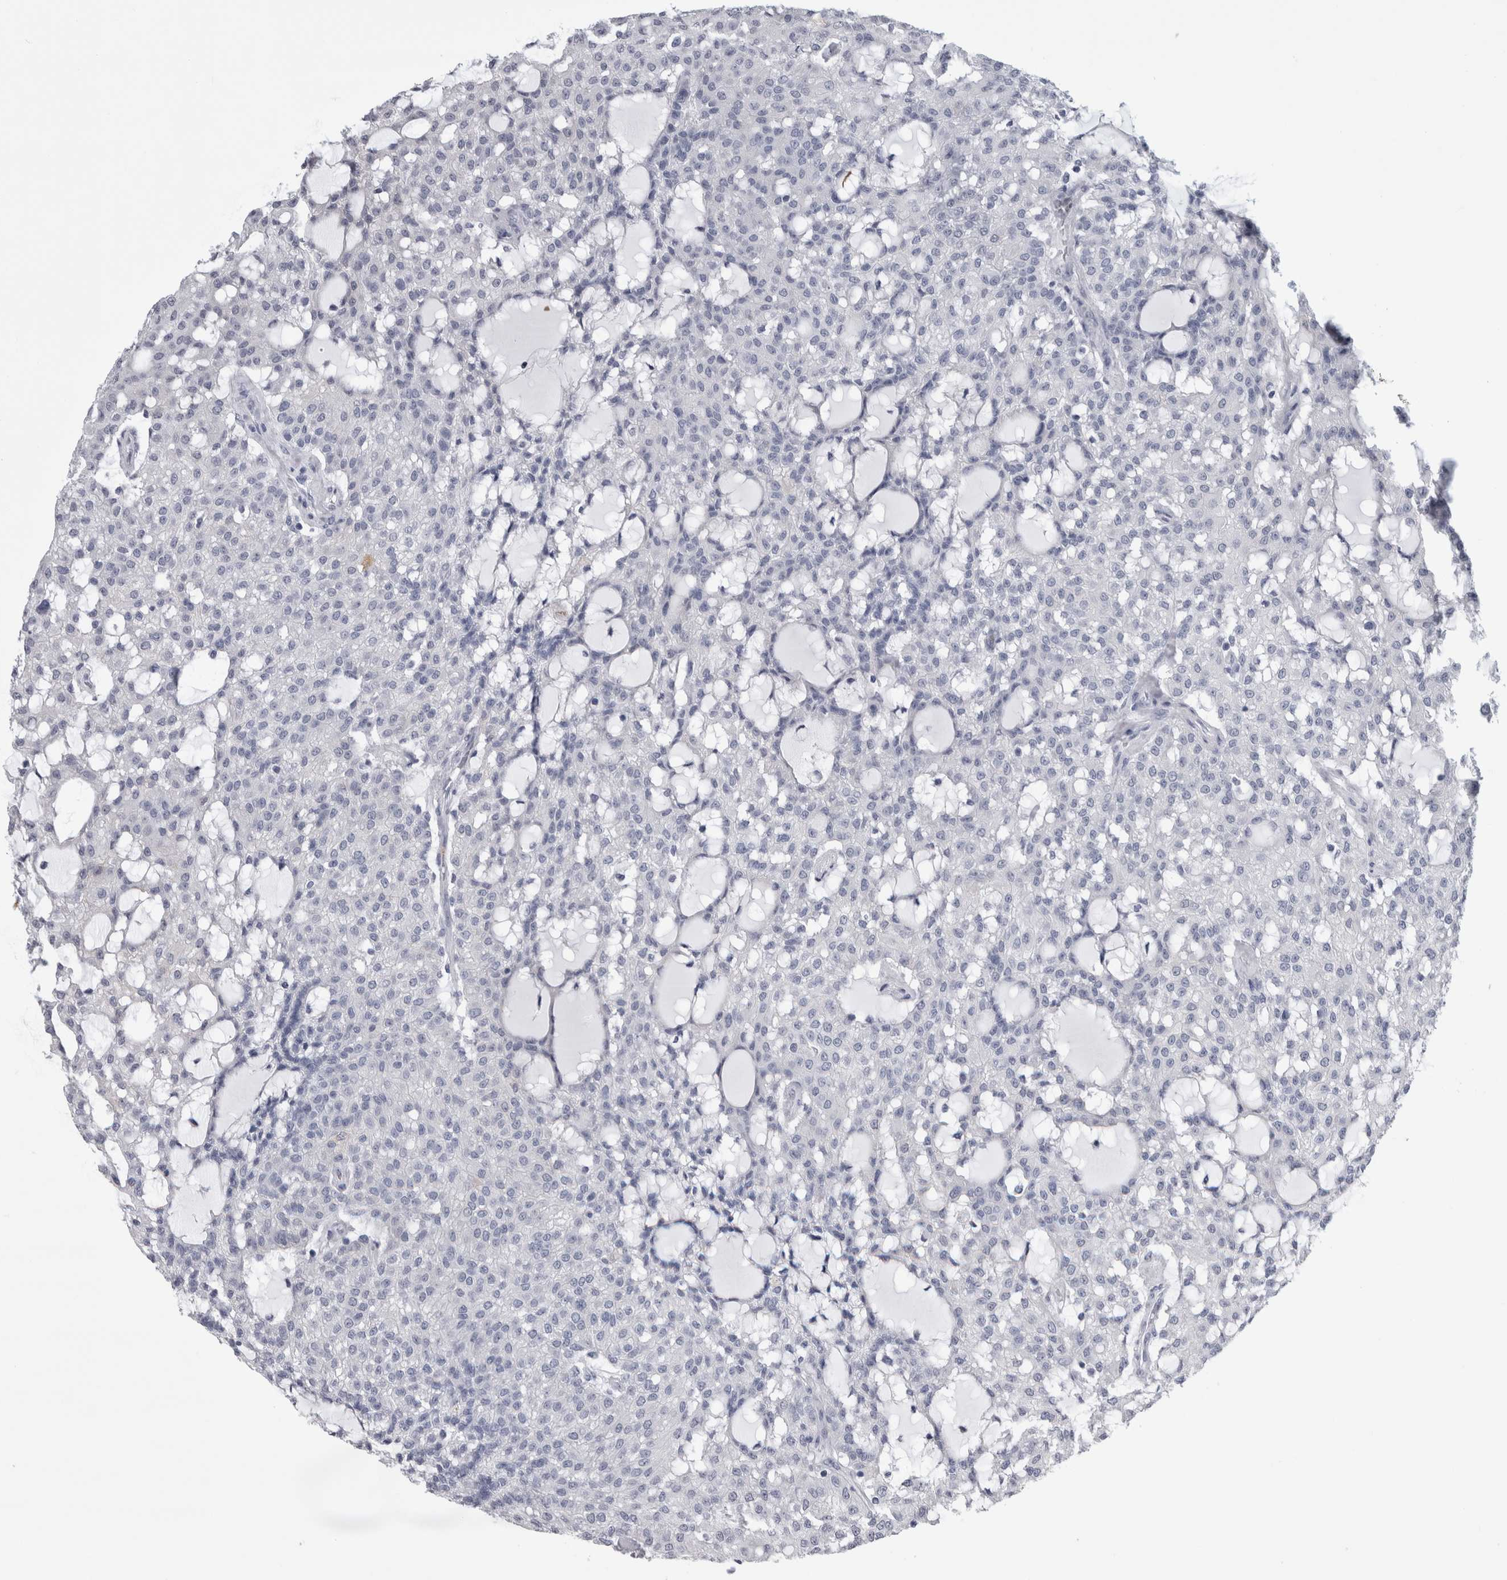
{"staining": {"intensity": "negative", "quantity": "none", "location": "none"}, "tissue": "renal cancer", "cell_type": "Tumor cells", "image_type": "cancer", "snomed": [{"axis": "morphology", "description": "Adenocarcinoma, NOS"}, {"axis": "topography", "description": "Kidney"}], "caption": "Renal cancer (adenocarcinoma) was stained to show a protein in brown. There is no significant positivity in tumor cells.", "gene": "ALDH8A1", "patient": {"sex": "male", "age": 63}}